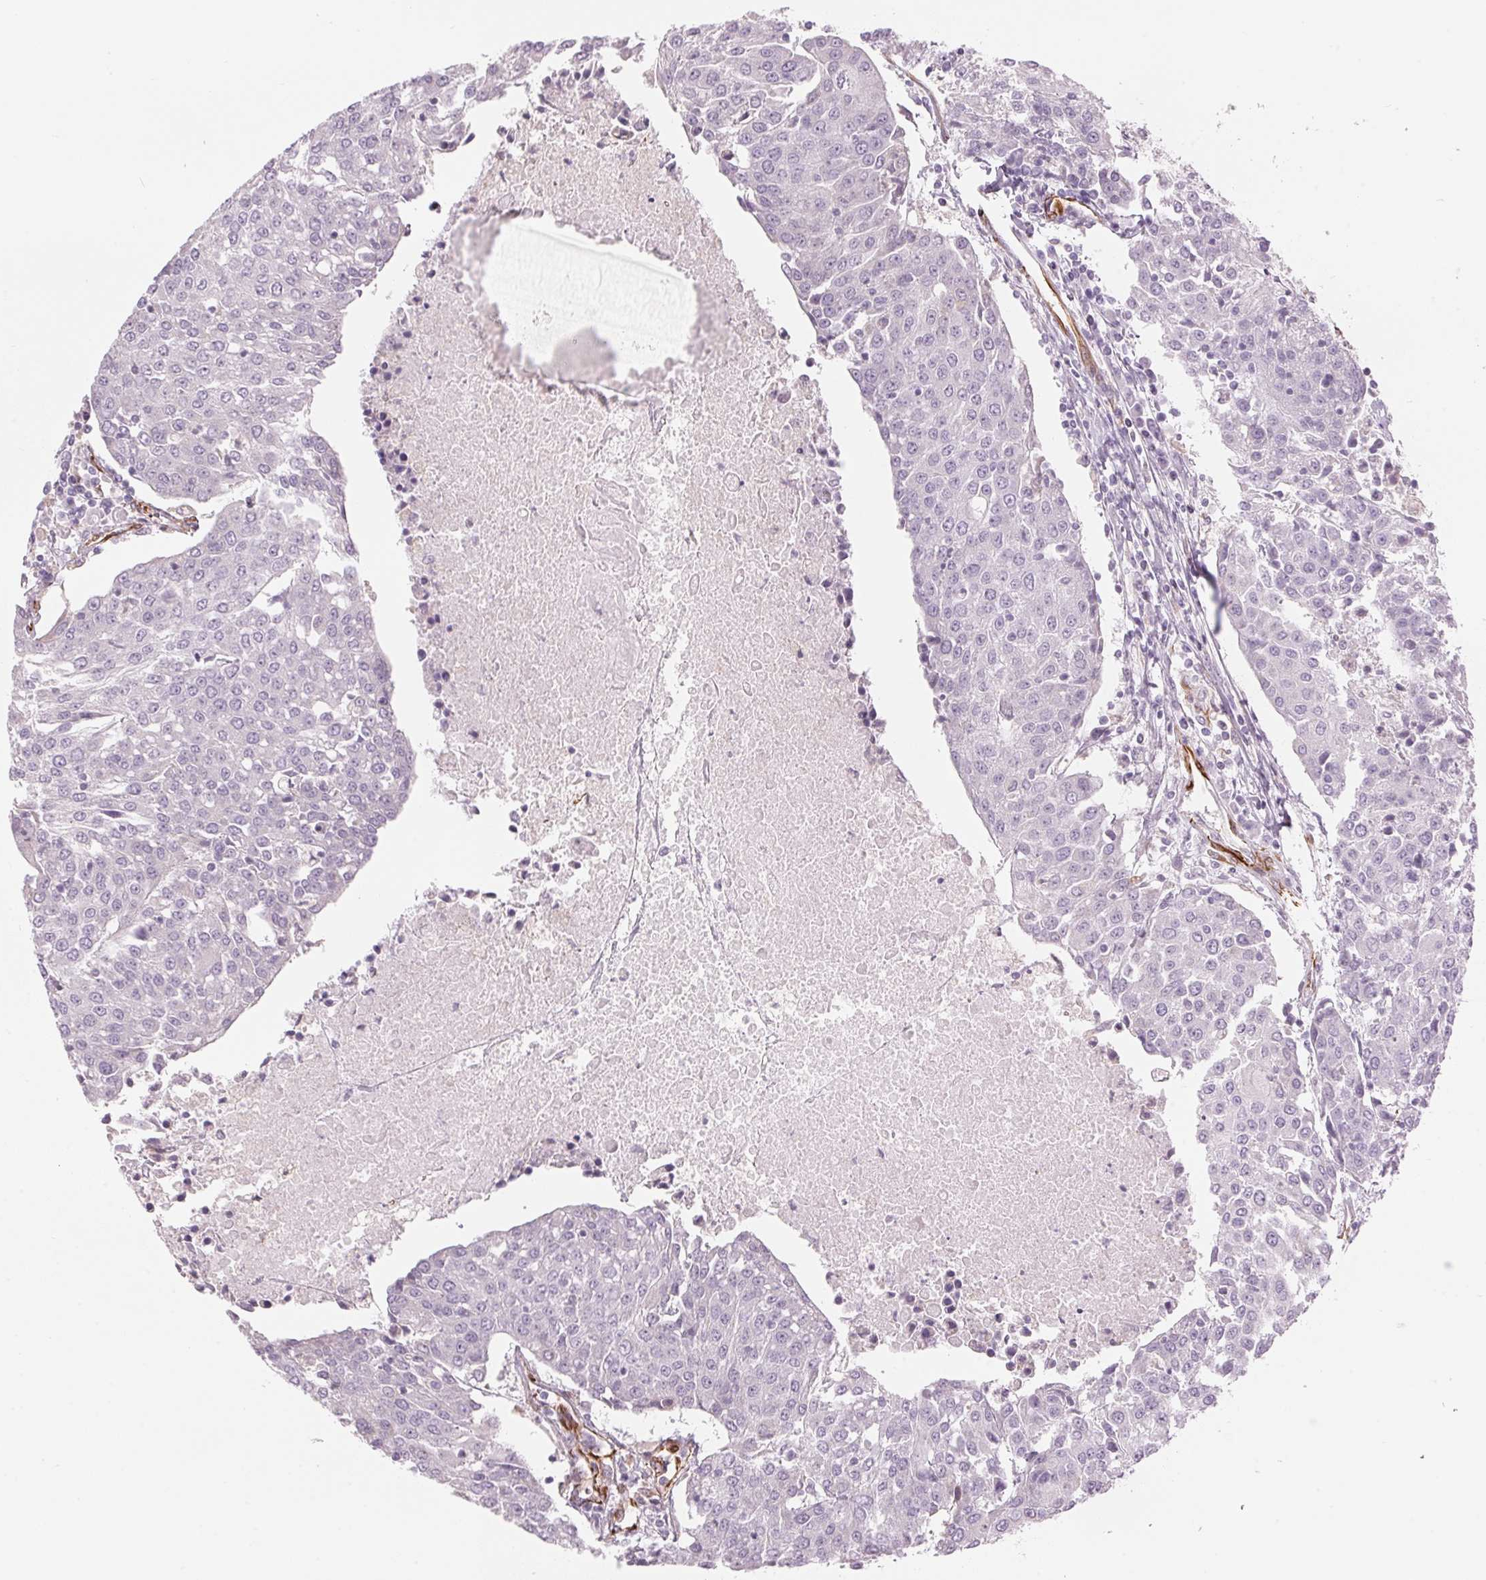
{"staining": {"intensity": "negative", "quantity": "none", "location": "none"}, "tissue": "urothelial cancer", "cell_type": "Tumor cells", "image_type": "cancer", "snomed": [{"axis": "morphology", "description": "Urothelial carcinoma, High grade"}, {"axis": "topography", "description": "Urinary bladder"}], "caption": "DAB (3,3'-diaminobenzidine) immunohistochemical staining of human urothelial cancer exhibits no significant expression in tumor cells. (DAB (3,3'-diaminobenzidine) immunohistochemistry (IHC), high magnification).", "gene": "CLPS", "patient": {"sex": "female", "age": 85}}